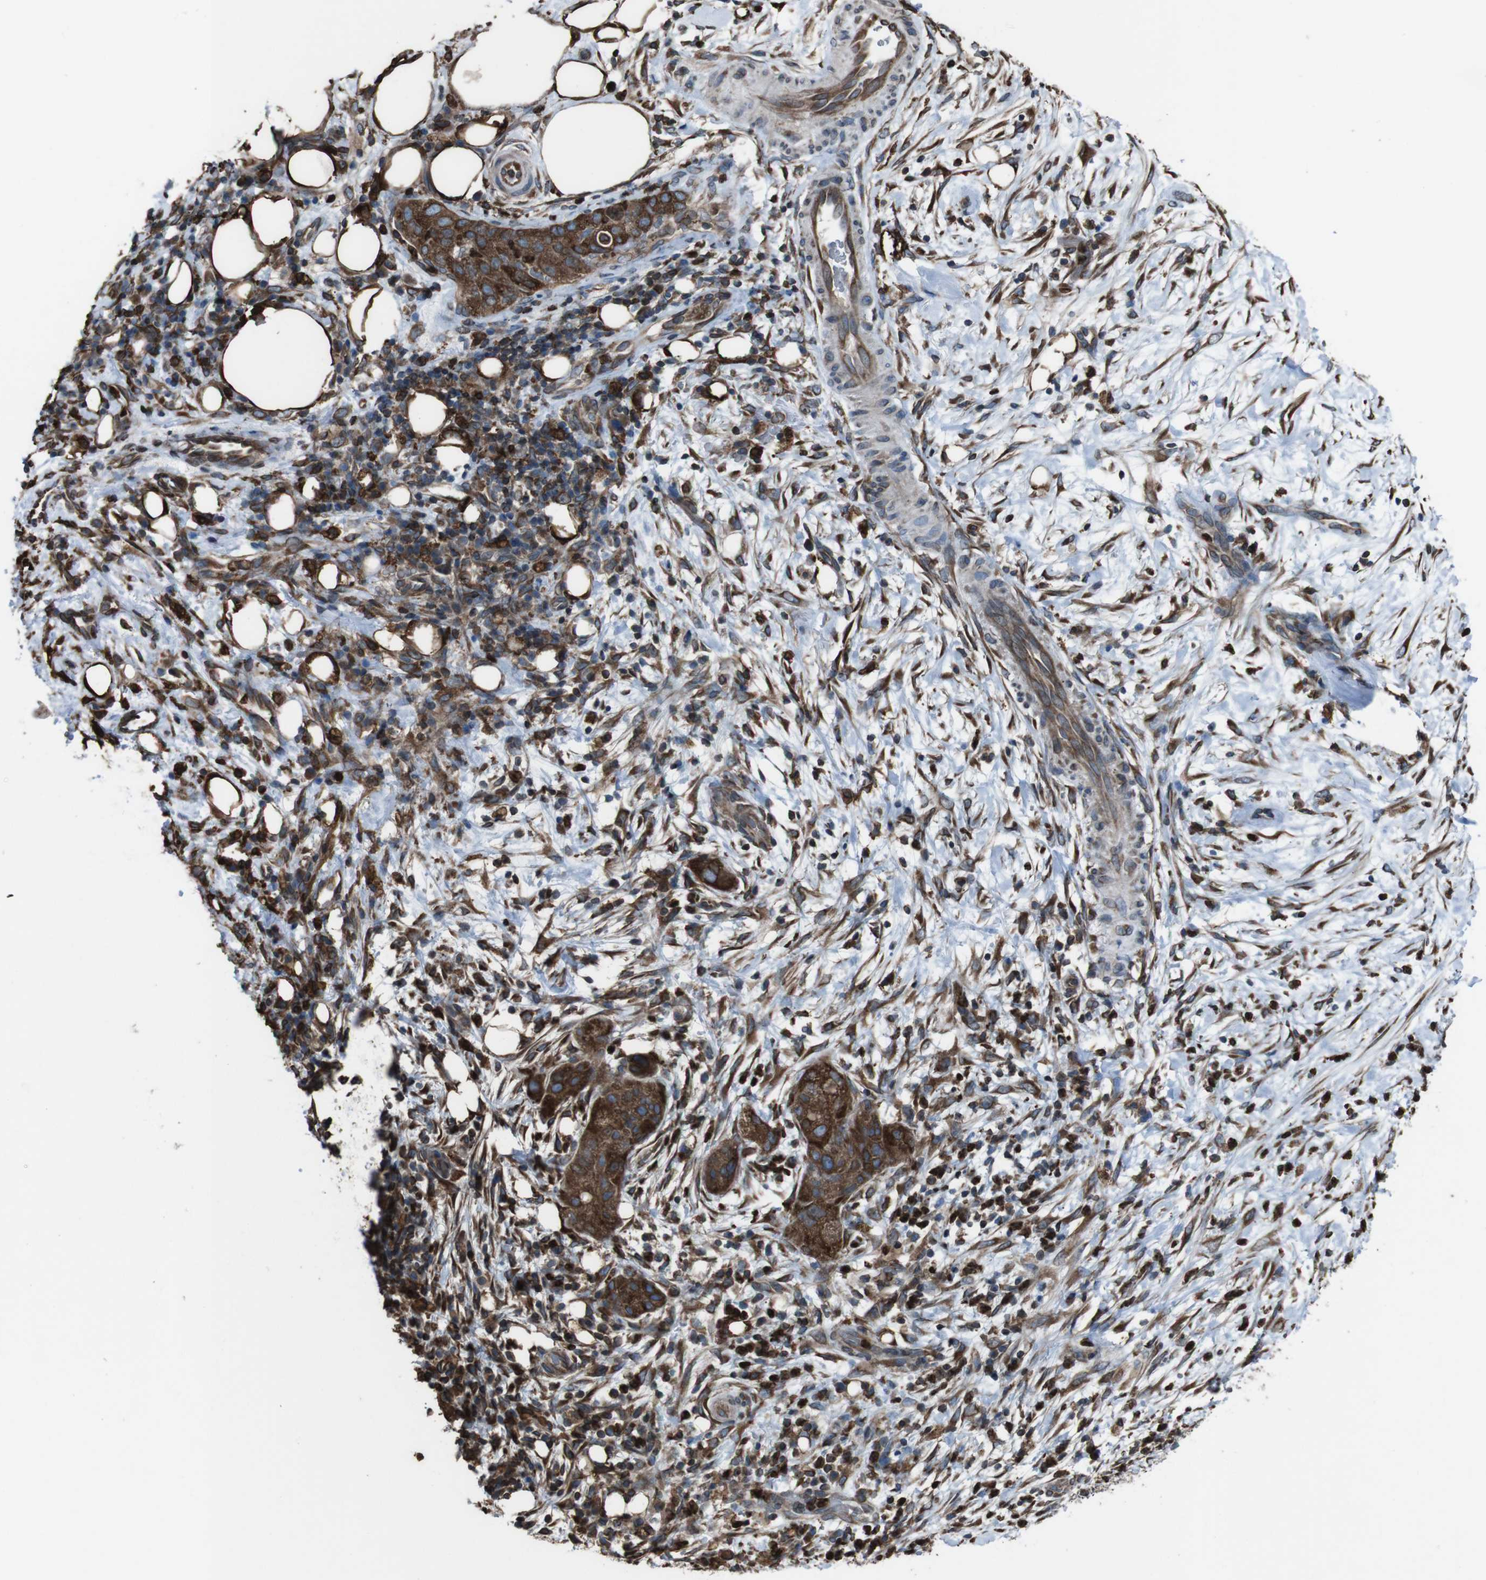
{"staining": {"intensity": "strong", "quantity": ">75%", "location": "cytoplasmic/membranous"}, "tissue": "pancreatic cancer", "cell_type": "Tumor cells", "image_type": "cancer", "snomed": [{"axis": "morphology", "description": "Adenocarcinoma, NOS"}, {"axis": "topography", "description": "Pancreas"}], "caption": "Immunohistochemistry (IHC) photomicrograph of neoplastic tissue: pancreatic cancer (adenocarcinoma) stained using IHC reveals high levels of strong protein expression localized specifically in the cytoplasmic/membranous of tumor cells, appearing as a cytoplasmic/membranous brown color.", "gene": "APMAP", "patient": {"sex": "female", "age": 78}}